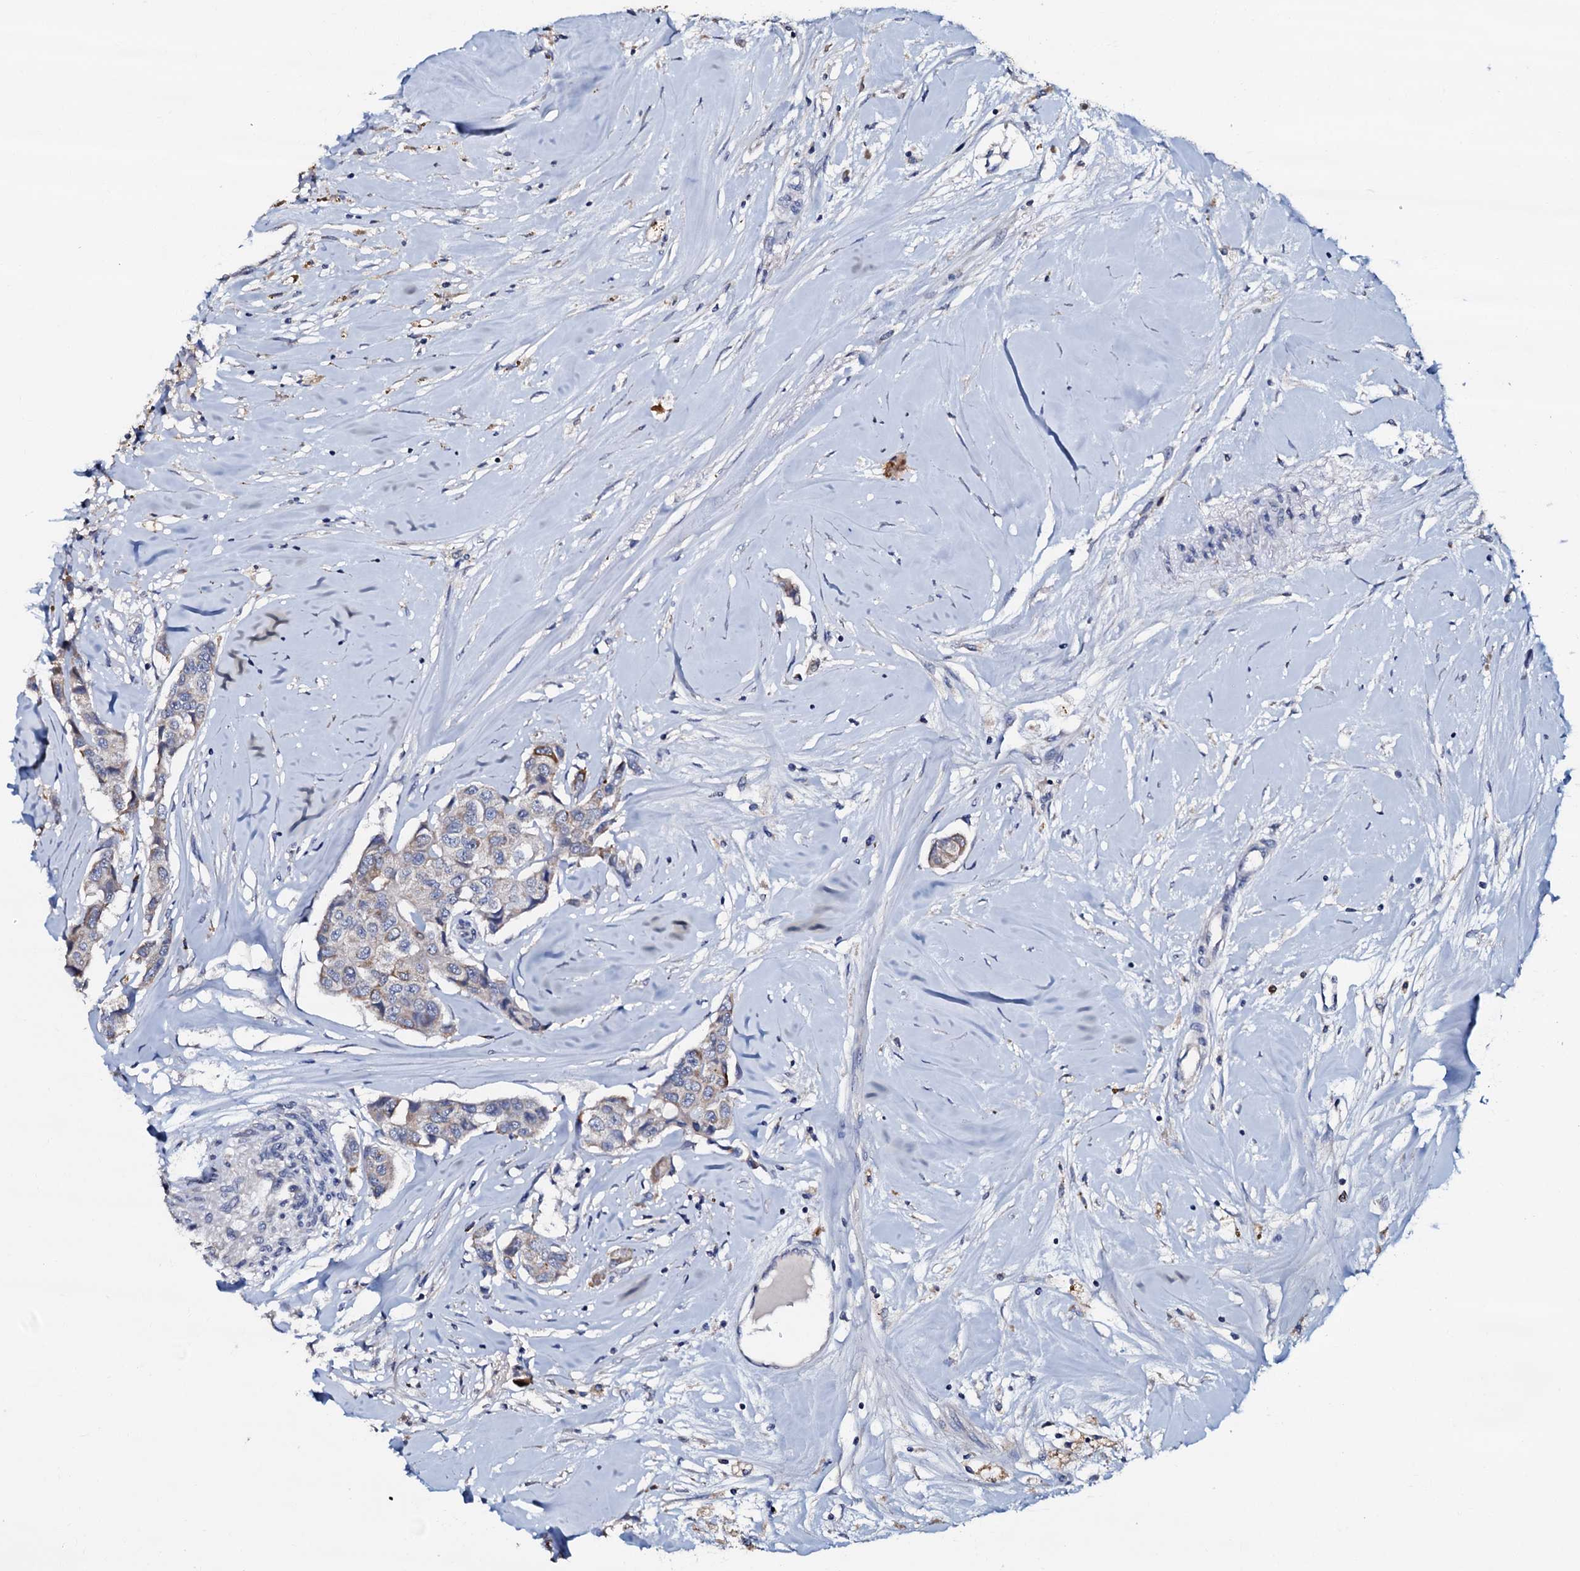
{"staining": {"intensity": "weak", "quantity": "<25%", "location": "cytoplasmic/membranous"}, "tissue": "breast cancer", "cell_type": "Tumor cells", "image_type": "cancer", "snomed": [{"axis": "morphology", "description": "Duct carcinoma"}, {"axis": "topography", "description": "Breast"}], "caption": "Tumor cells show no significant expression in breast cancer.", "gene": "CPNE2", "patient": {"sex": "female", "age": 80}}